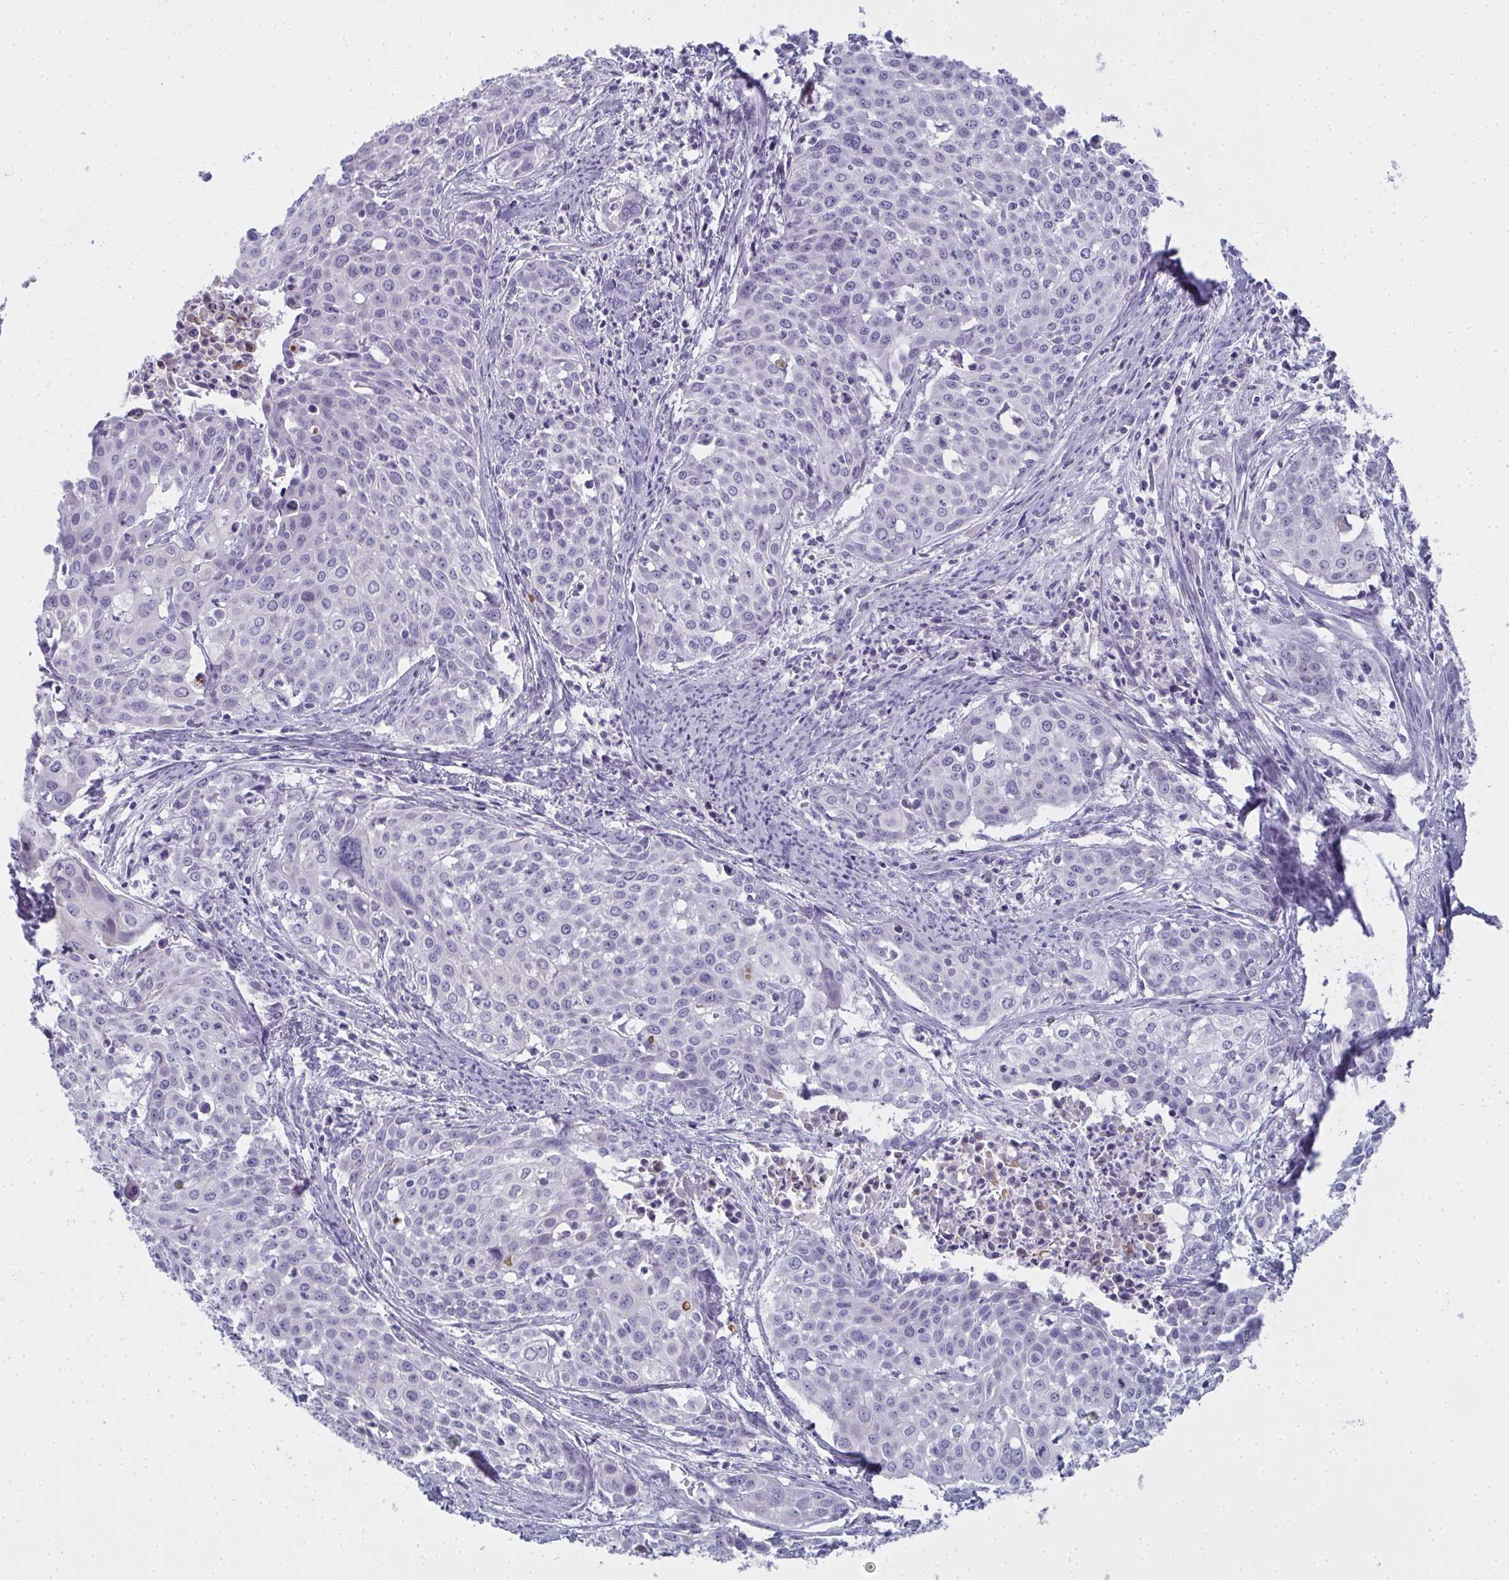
{"staining": {"intensity": "negative", "quantity": "none", "location": "none"}, "tissue": "cervical cancer", "cell_type": "Tumor cells", "image_type": "cancer", "snomed": [{"axis": "morphology", "description": "Squamous cell carcinoma, NOS"}, {"axis": "topography", "description": "Cervix"}], "caption": "There is no significant expression in tumor cells of cervical squamous cell carcinoma.", "gene": "SLC36A2", "patient": {"sex": "female", "age": 39}}